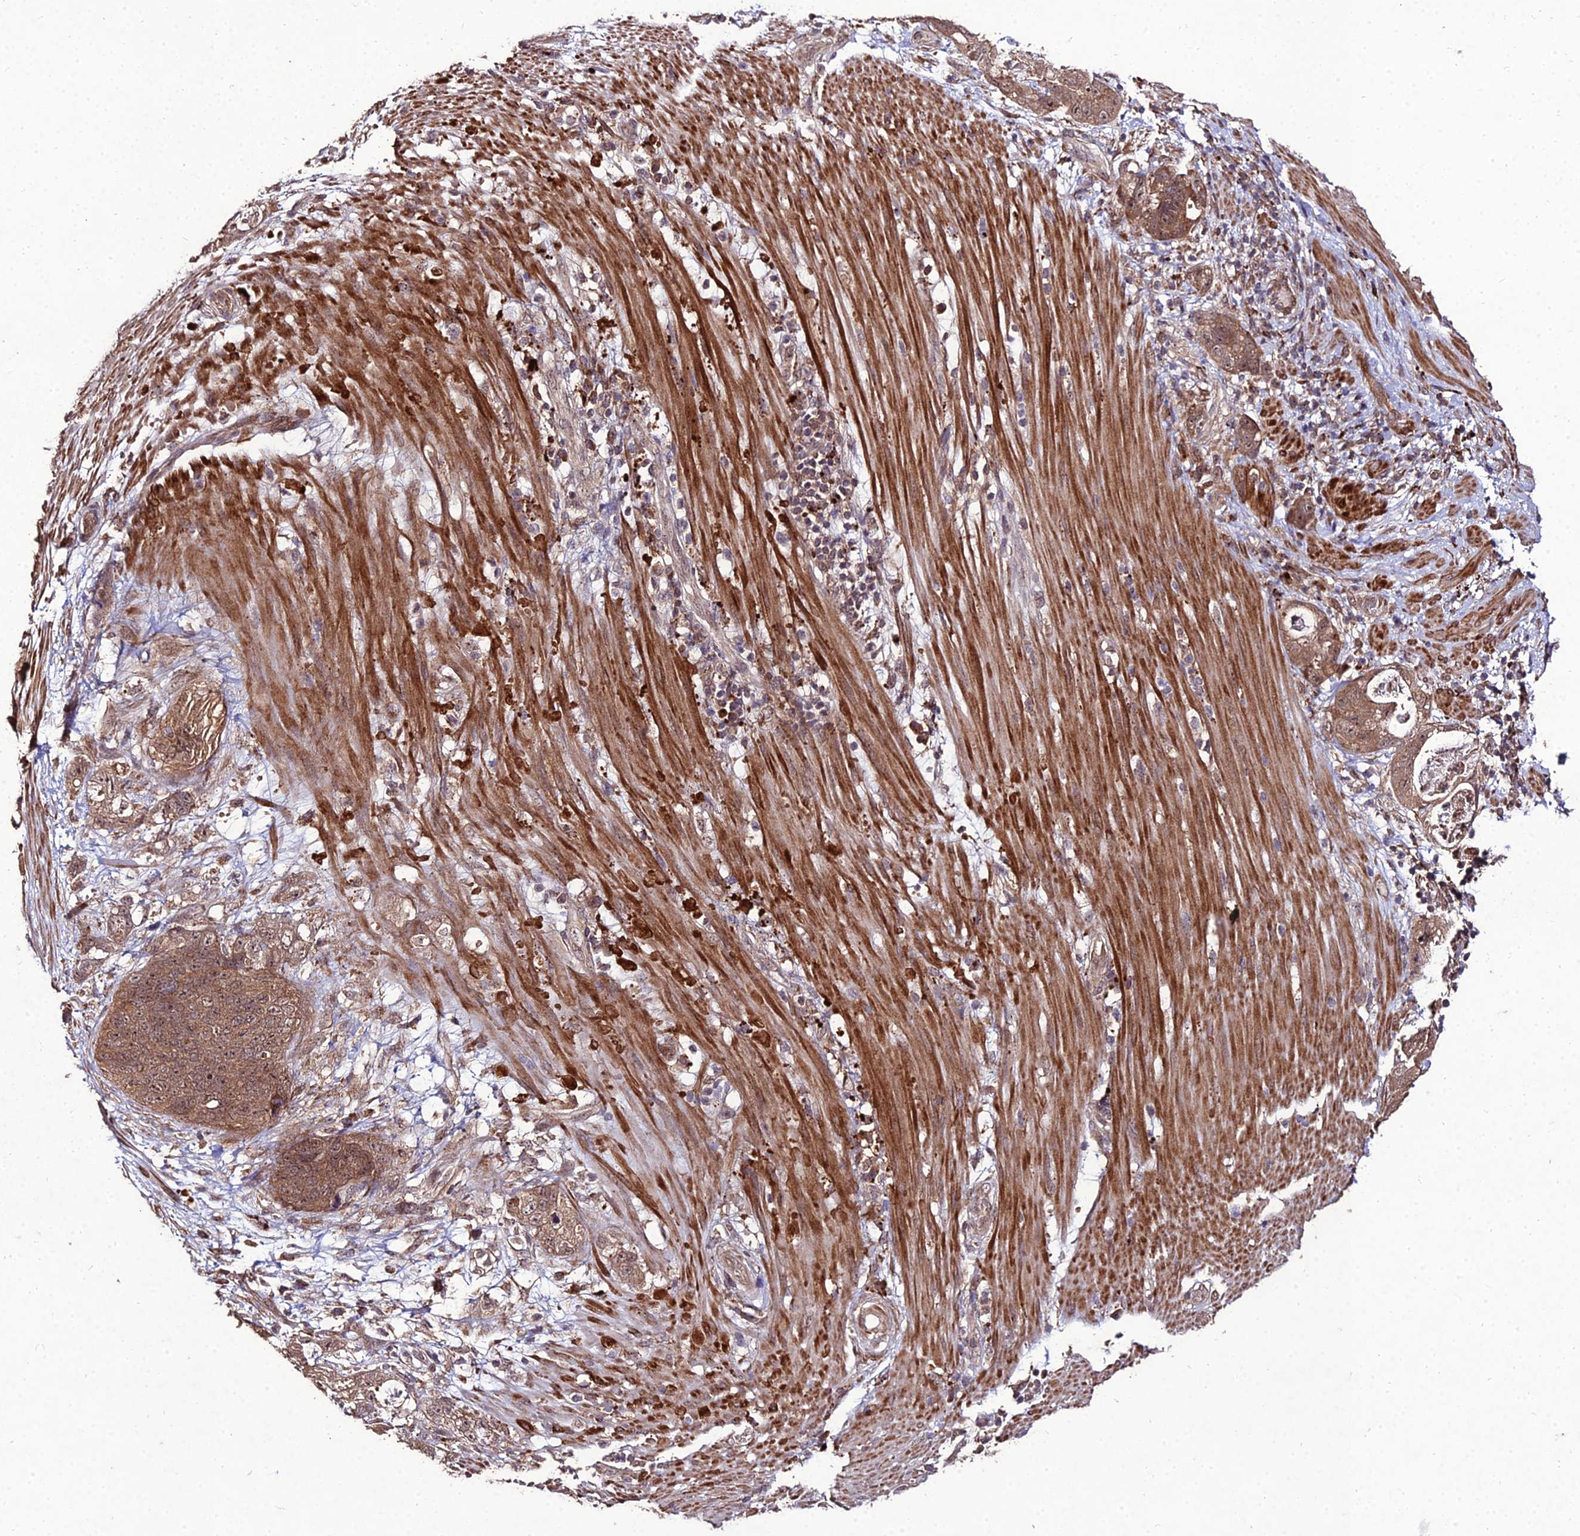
{"staining": {"intensity": "moderate", "quantity": ">75%", "location": "cytoplasmic/membranous"}, "tissue": "stomach cancer", "cell_type": "Tumor cells", "image_type": "cancer", "snomed": [{"axis": "morphology", "description": "Normal tissue, NOS"}, {"axis": "morphology", "description": "Adenocarcinoma, NOS"}, {"axis": "topography", "description": "Stomach"}], "caption": "Immunohistochemical staining of human adenocarcinoma (stomach) shows medium levels of moderate cytoplasmic/membranous protein positivity in about >75% of tumor cells.", "gene": "ZNF766", "patient": {"sex": "female", "age": 89}}